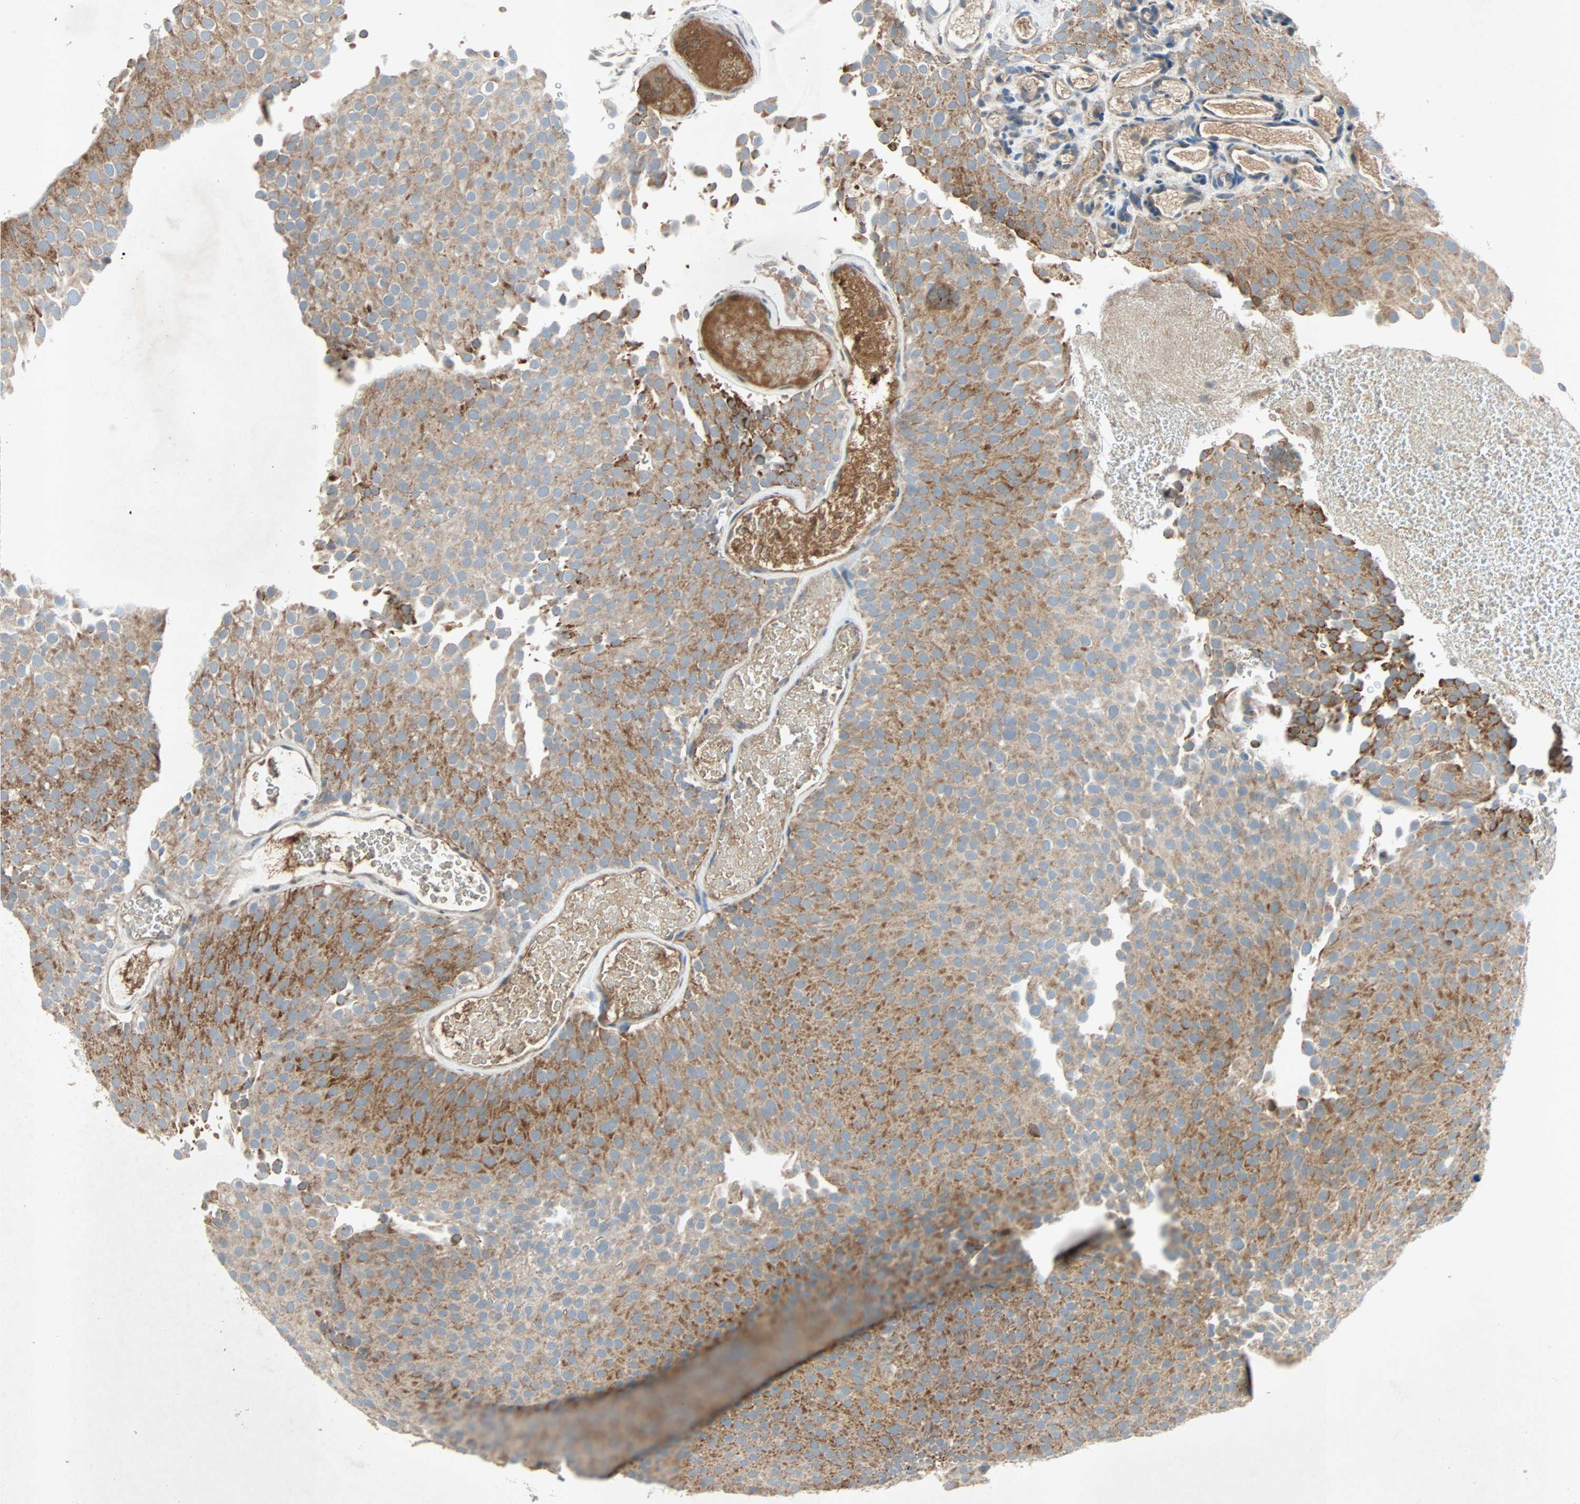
{"staining": {"intensity": "moderate", "quantity": ">75%", "location": "cytoplasmic/membranous"}, "tissue": "urothelial cancer", "cell_type": "Tumor cells", "image_type": "cancer", "snomed": [{"axis": "morphology", "description": "Urothelial carcinoma, Low grade"}, {"axis": "topography", "description": "Urinary bladder"}], "caption": "Urothelial carcinoma (low-grade) stained with a brown dye shows moderate cytoplasmic/membranous positive expression in about >75% of tumor cells.", "gene": "XYLT1", "patient": {"sex": "male", "age": 78}}